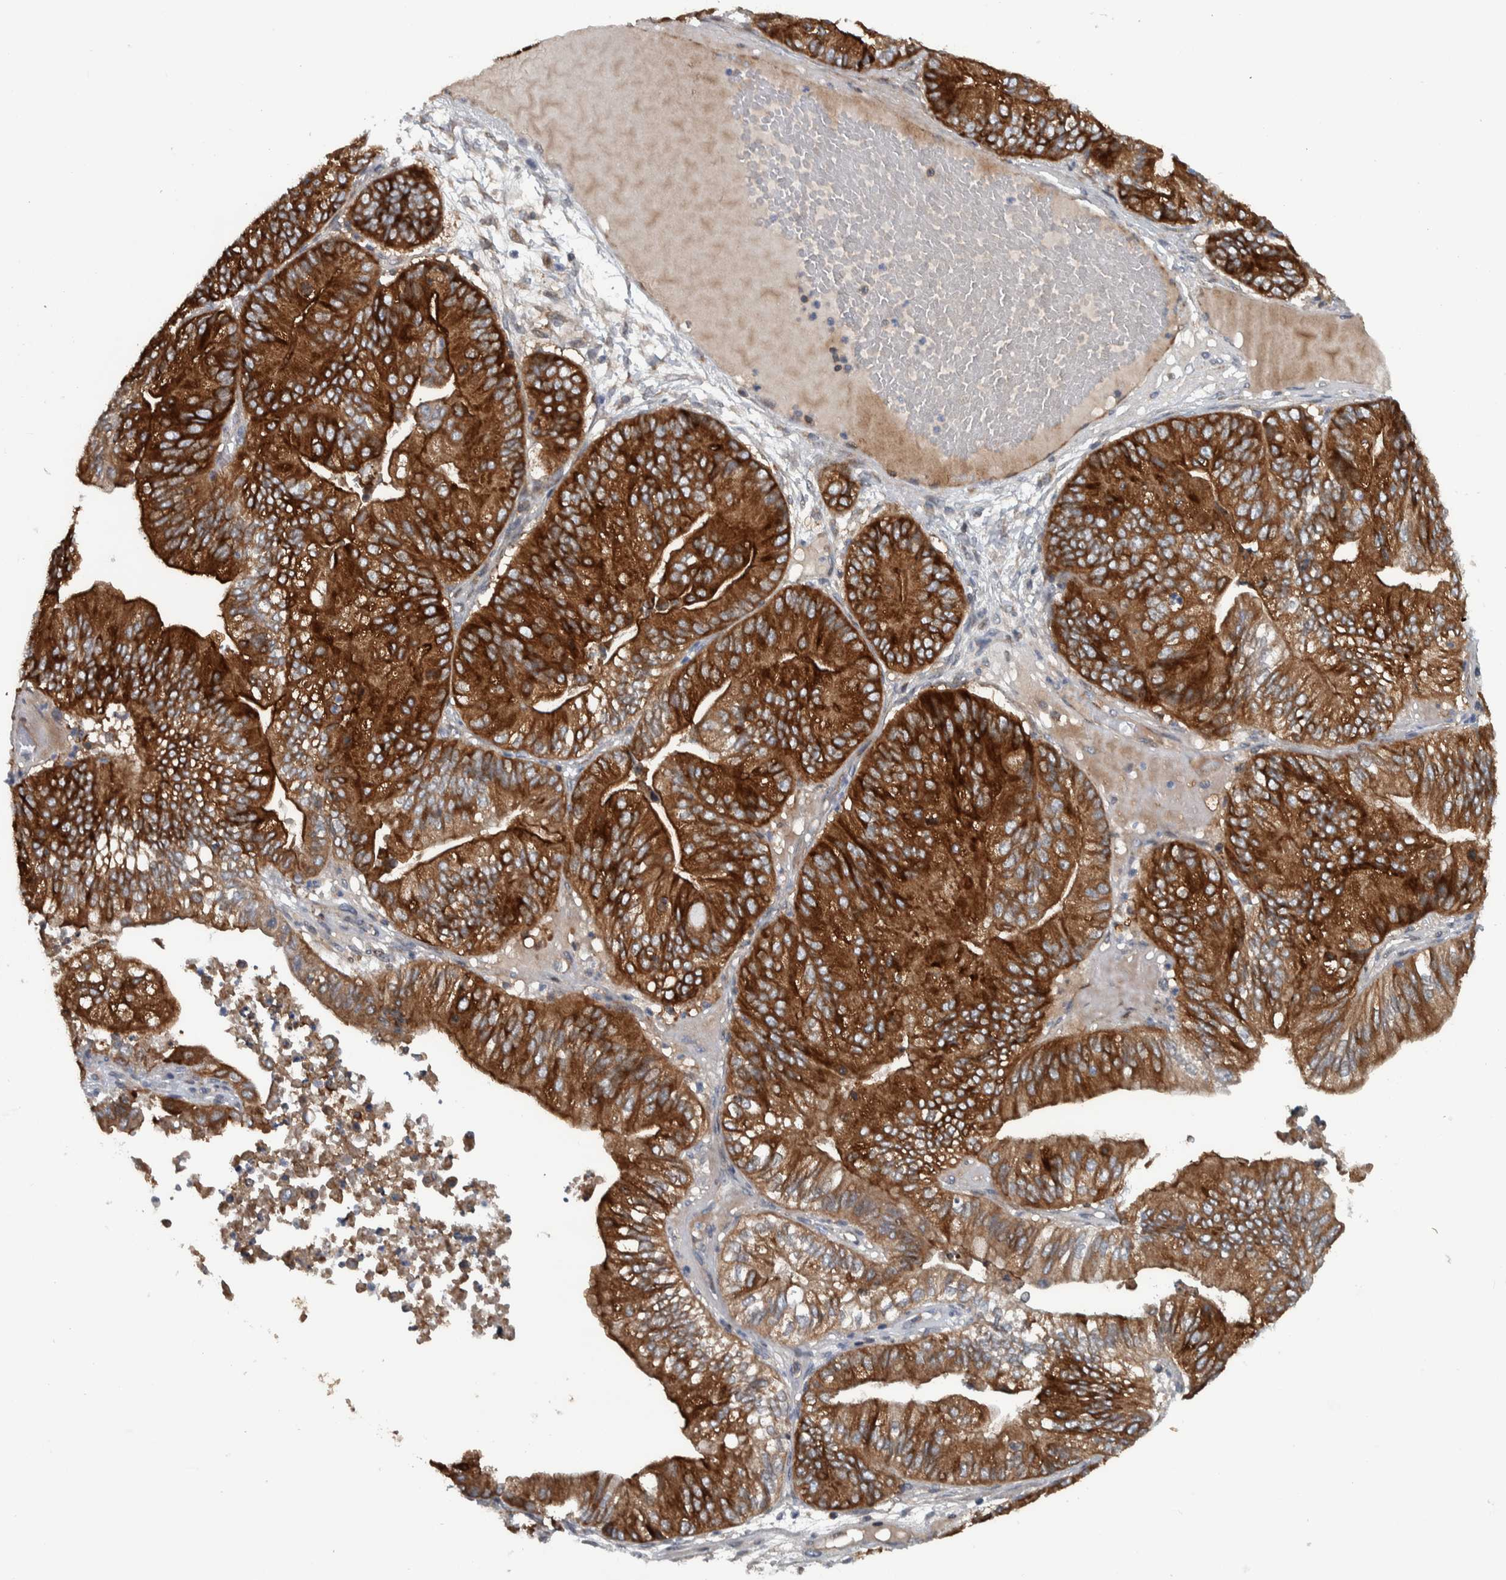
{"staining": {"intensity": "strong", "quantity": ">75%", "location": "cytoplasmic/membranous"}, "tissue": "ovarian cancer", "cell_type": "Tumor cells", "image_type": "cancer", "snomed": [{"axis": "morphology", "description": "Cystadenocarcinoma, mucinous, NOS"}, {"axis": "topography", "description": "Ovary"}], "caption": "Immunohistochemistry histopathology image of human ovarian cancer (mucinous cystadenocarcinoma) stained for a protein (brown), which reveals high levels of strong cytoplasmic/membranous expression in about >75% of tumor cells.", "gene": "BAIAP2L1", "patient": {"sex": "female", "age": 61}}